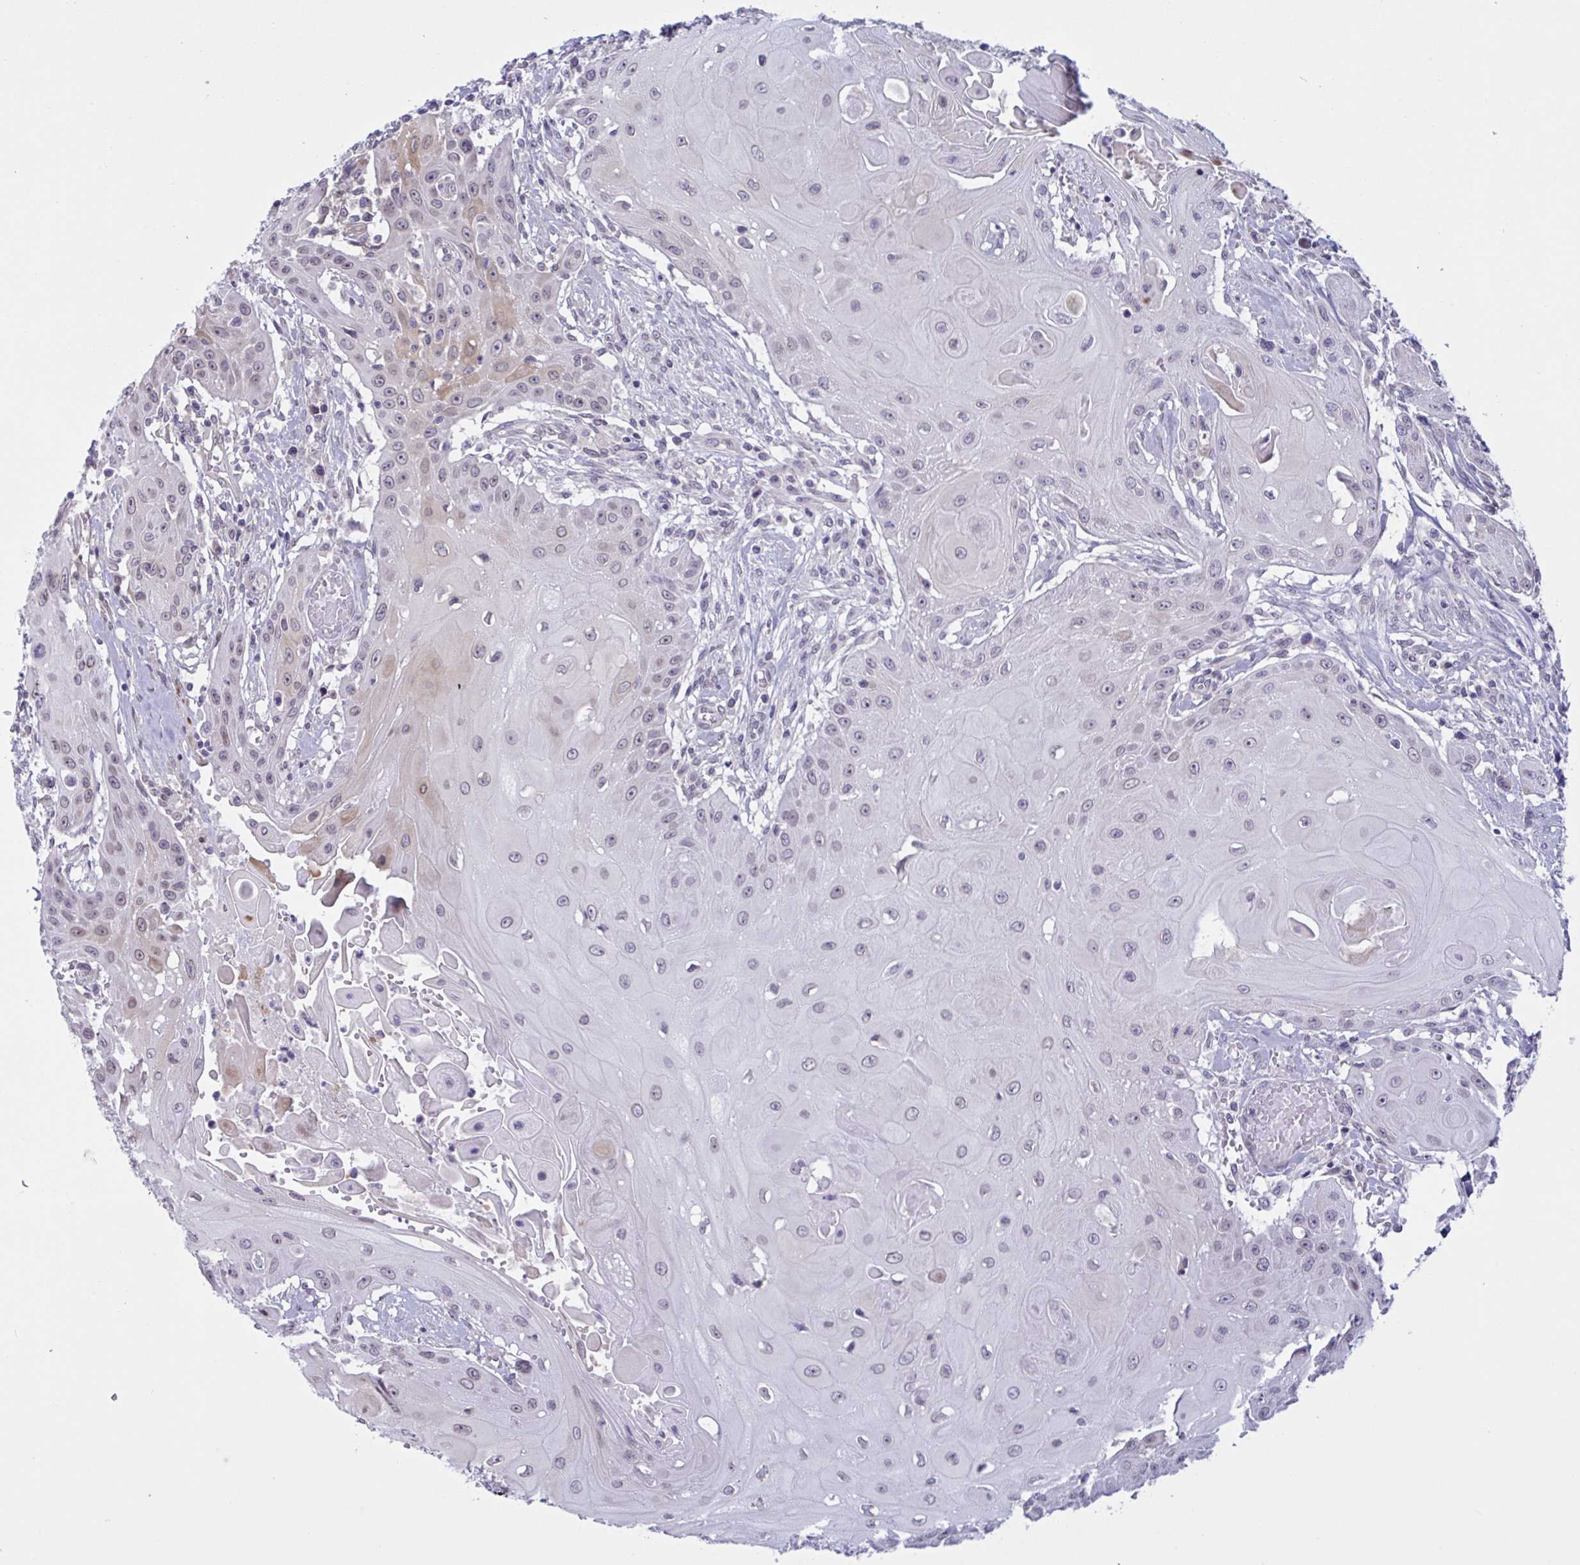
{"staining": {"intensity": "moderate", "quantity": "<25%", "location": "cytoplasmic/membranous,nuclear"}, "tissue": "head and neck cancer", "cell_type": "Tumor cells", "image_type": "cancer", "snomed": [{"axis": "morphology", "description": "Squamous cell carcinoma, NOS"}, {"axis": "topography", "description": "Oral tissue"}, {"axis": "topography", "description": "Head-Neck"}, {"axis": "topography", "description": "Neck, NOS"}], "caption": "Head and neck cancer stained with DAB immunohistochemistry exhibits low levels of moderate cytoplasmic/membranous and nuclear positivity in about <25% of tumor cells. The protein is shown in brown color, while the nuclei are stained blue.", "gene": "DOCK11", "patient": {"sex": "female", "age": 55}}